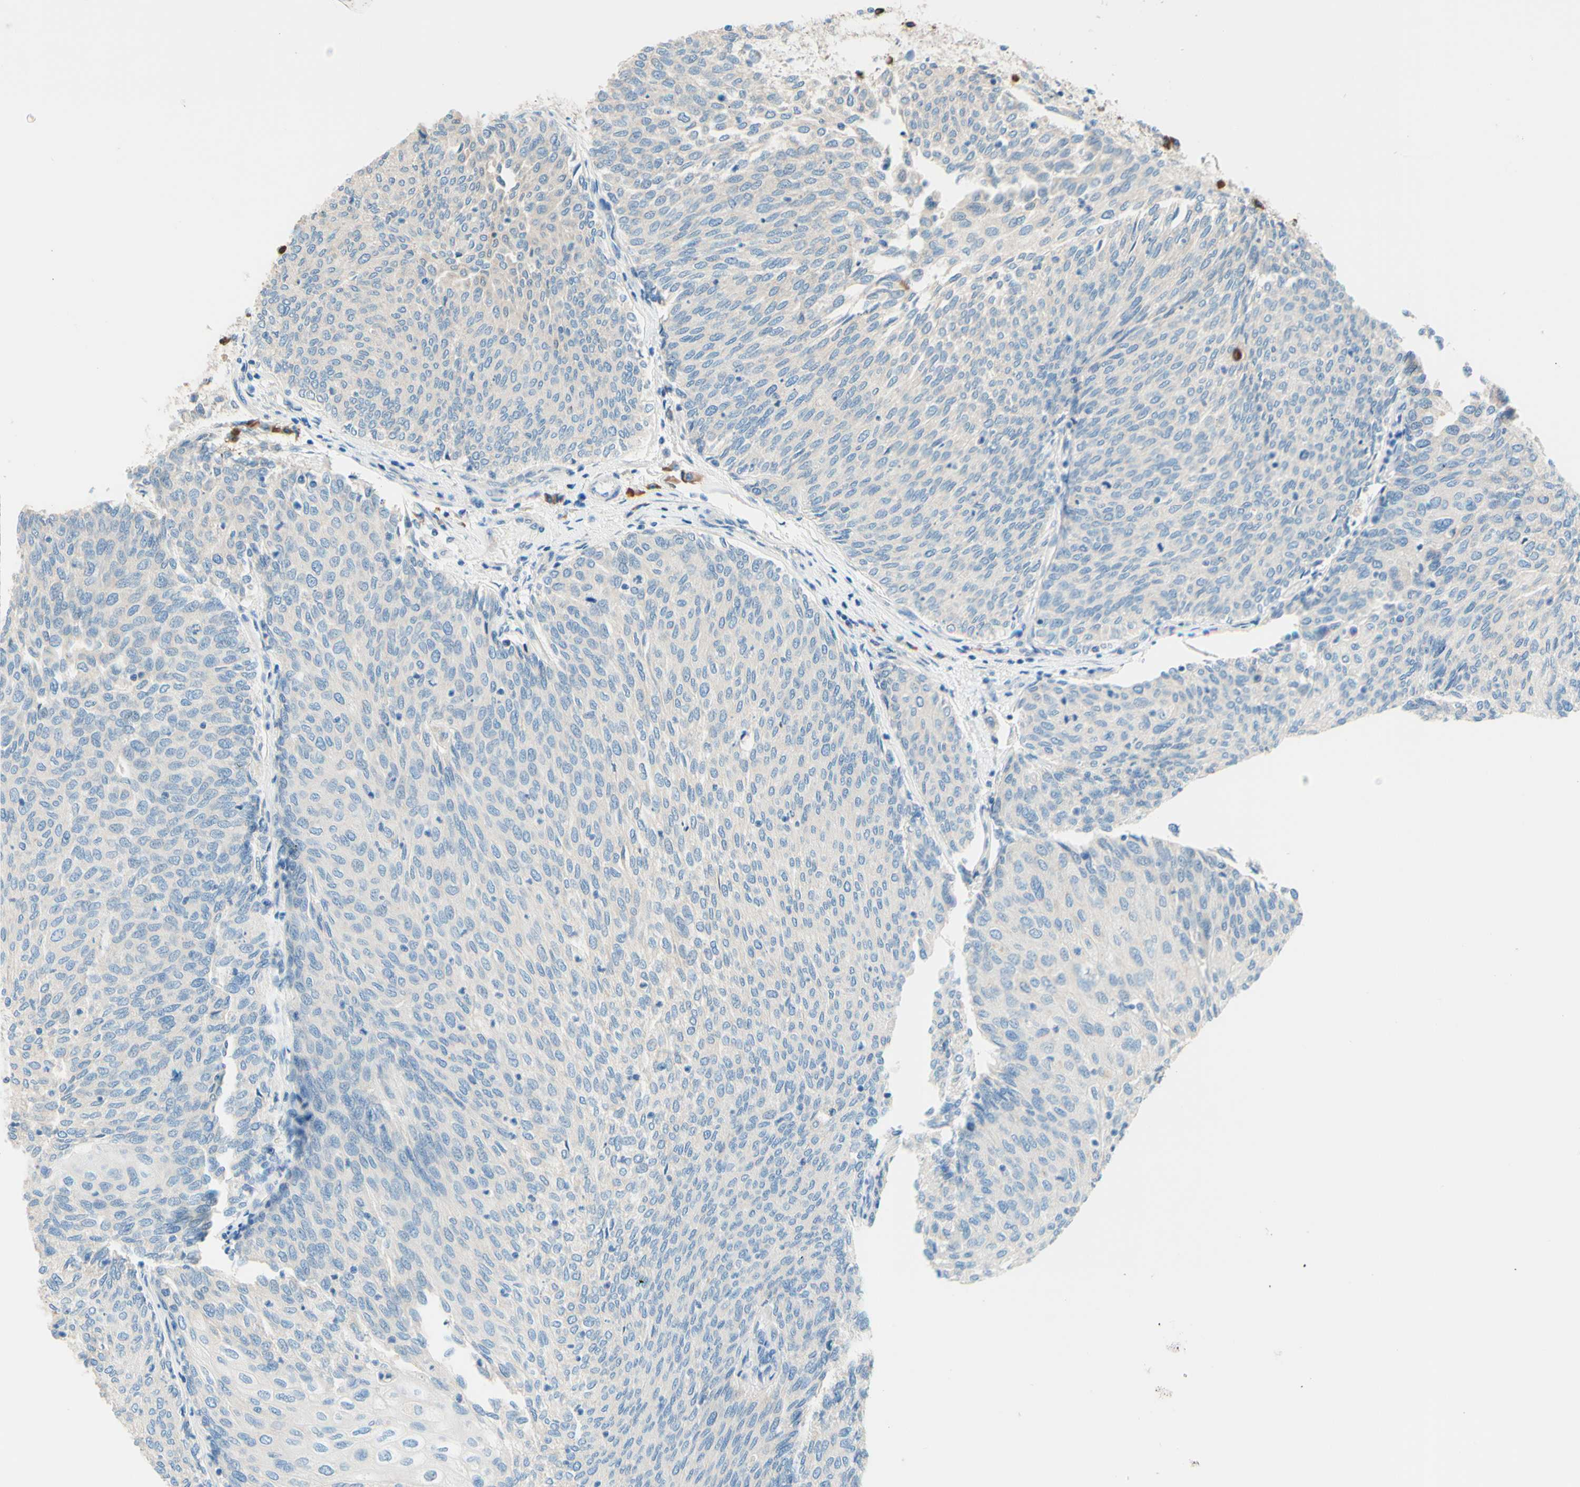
{"staining": {"intensity": "negative", "quantity": "none", "location": "none"}, "tissue": "urothelial cancer", "cell_type": "Tumor cells", "image_type": "cancer", "snomed": [{"axis": "morphology", "description": "Urothelial carcinoma, Low grade"}, {"axis": "topography", "description": "Urinary bladder"}], "caption": "The immunohistochemistry histopathology image has no significant expression in tumor cells of low-grade urothelial carcinoma tissue.", "gene": "PASD1", "patient": {"sex": "female", "age": 79}}